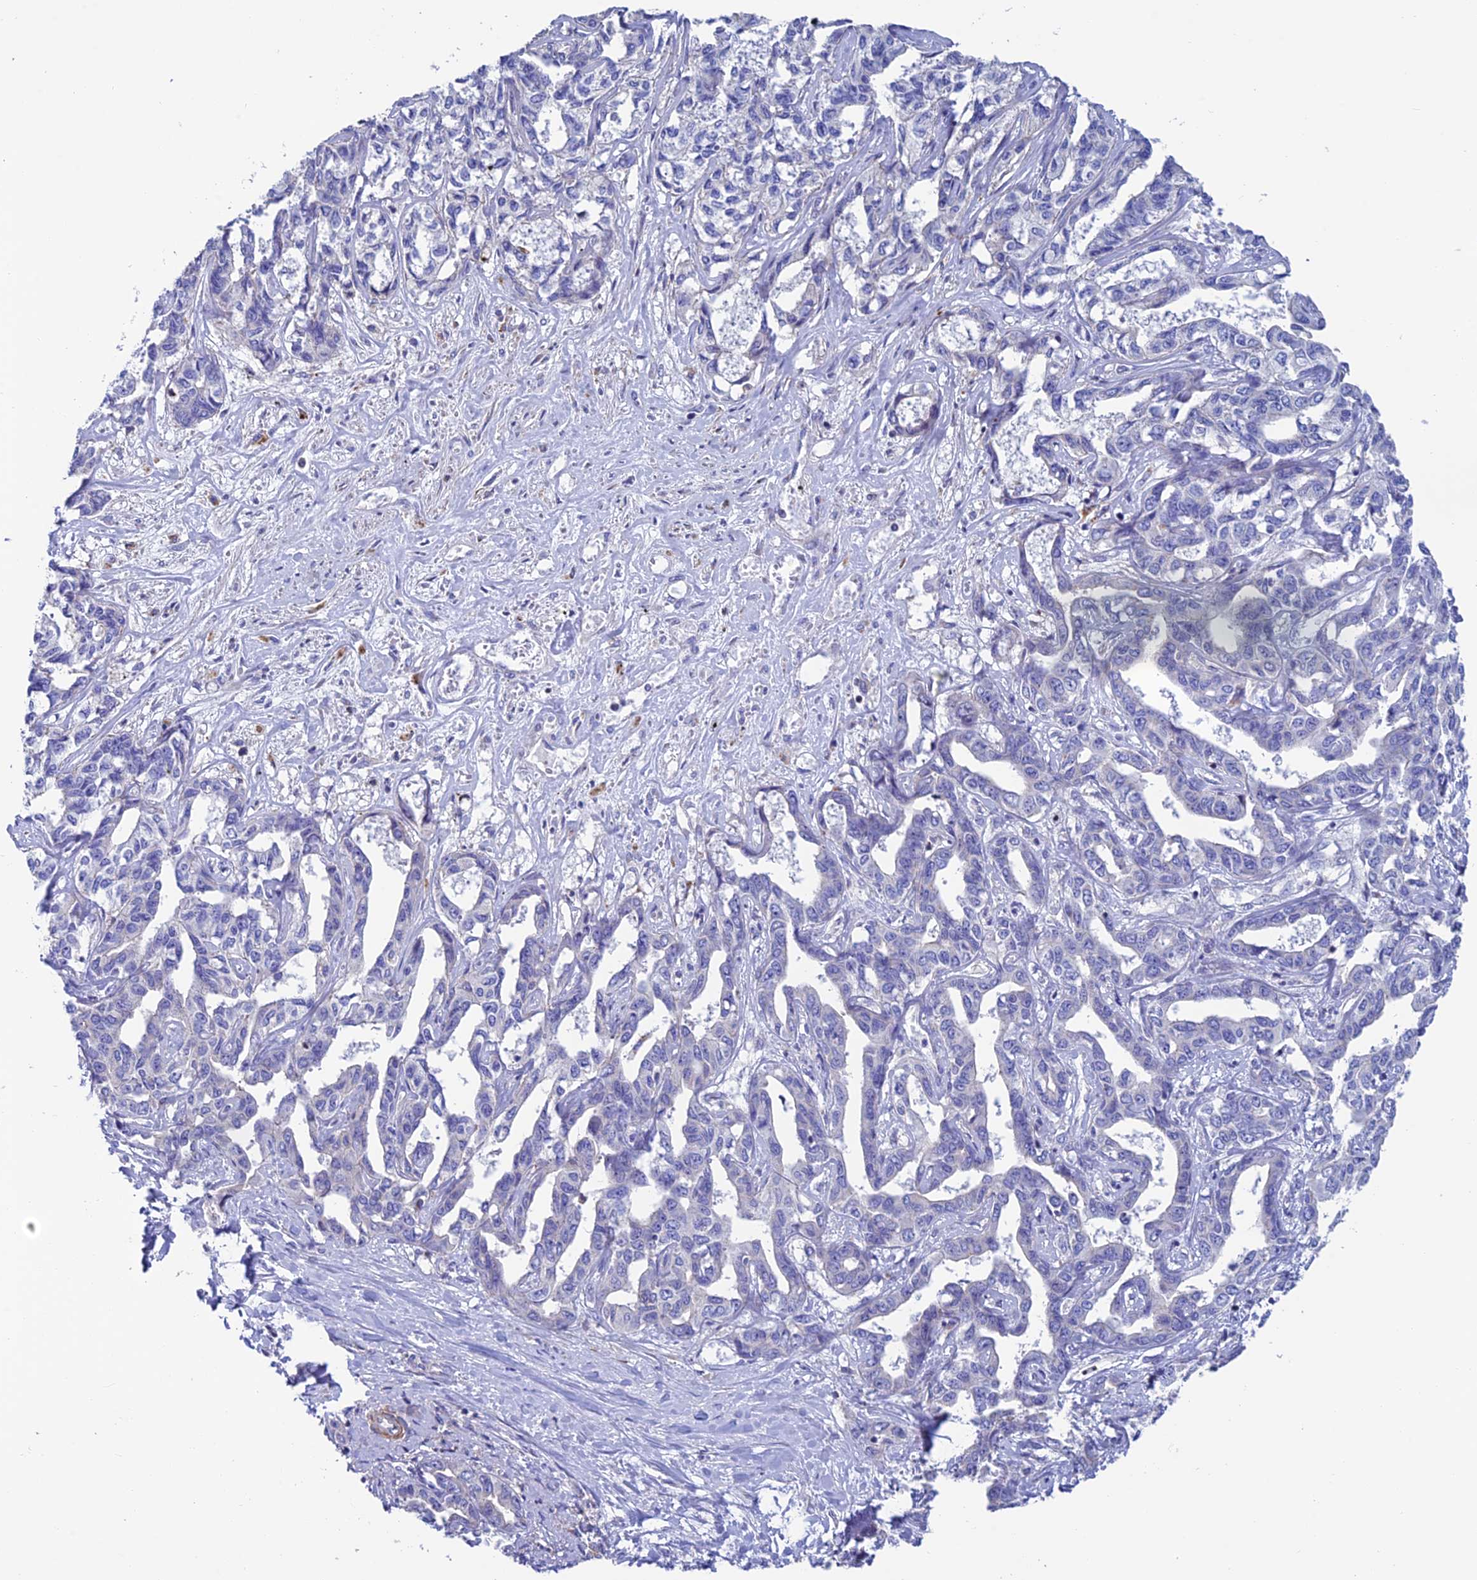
{"staining": {"intensity": "negative", "quantity": "none", "location": "none"}, "tissue": "liver cancer", "cell_type": "Tumor cells", "image_type": "cancer", "snomed": [{"axis": "morphology", "description": "Cholangiocarcinoma"}, {"axis": "topography", "description": "Liver"}], "caption": "Tumor cells show no significant positivity in cholangiocarcinoma (liver).", "gene": "FAM178B", "patient": {"sex": "male", "age": 59}}